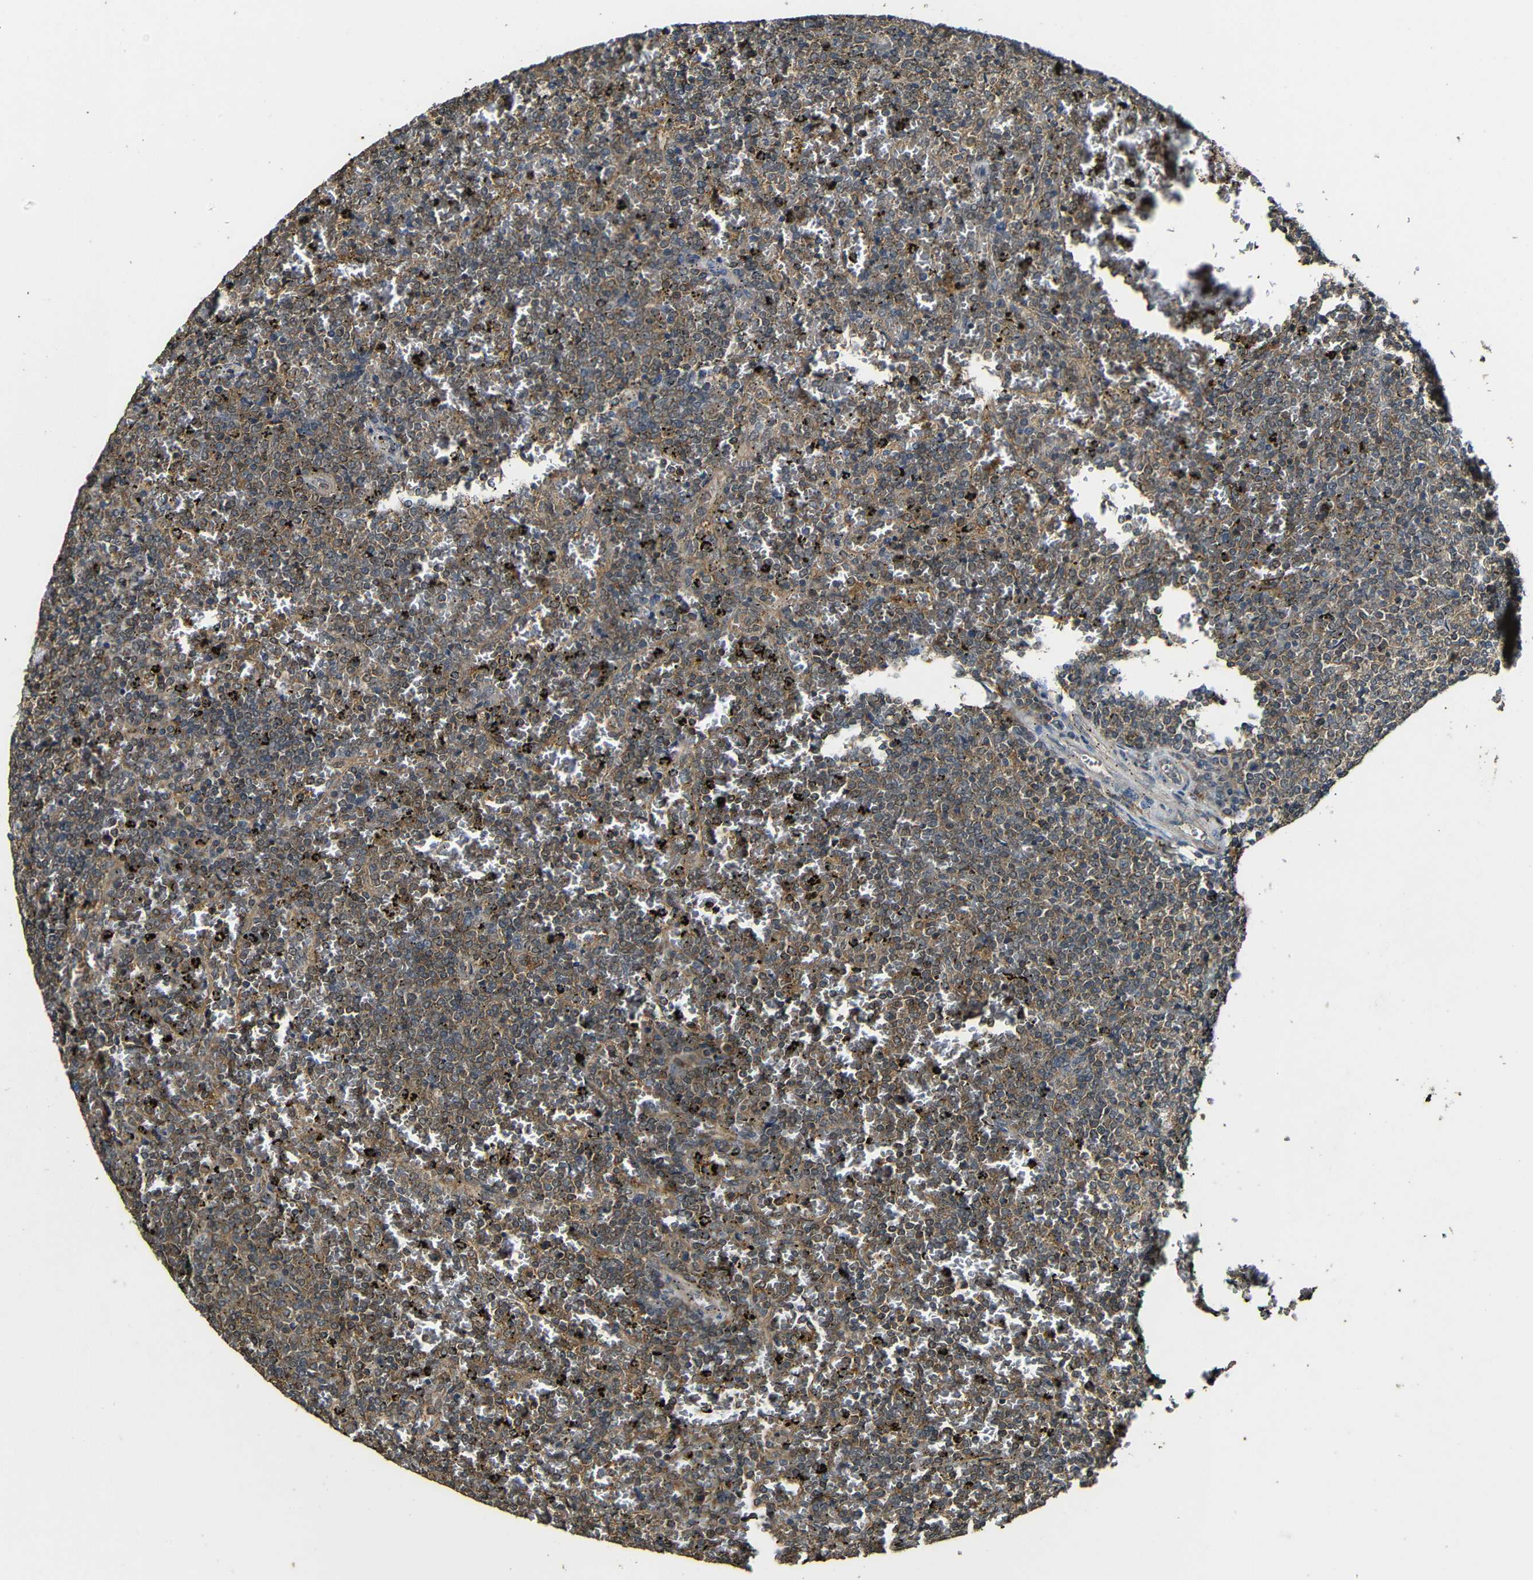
{"staining": {"intensity": "moderate", "quantity": ">75%", "location": "cytoplasmic/membranous"}, "tissue": "lymphoma", "cell_type": "Tumor cells", "image_type": "cancer", "snomed": [{"axis": "morphology", "description": "Malignant lymphoma, non-Hodgkin's type, Low grade"}, {"axis": "topography", "description": "Spleen"}], "caption": "An immunohistochemistry image of neoplastic tissue is shown. Protein staining in brown shows moderate cytoplasmic/membranous positivity in malignant lymphoma, non-Hodgkin's type (low-grade) within tumor cells.", "gene": "CASP8", "patient": {"sex": "female", "age": 77}}